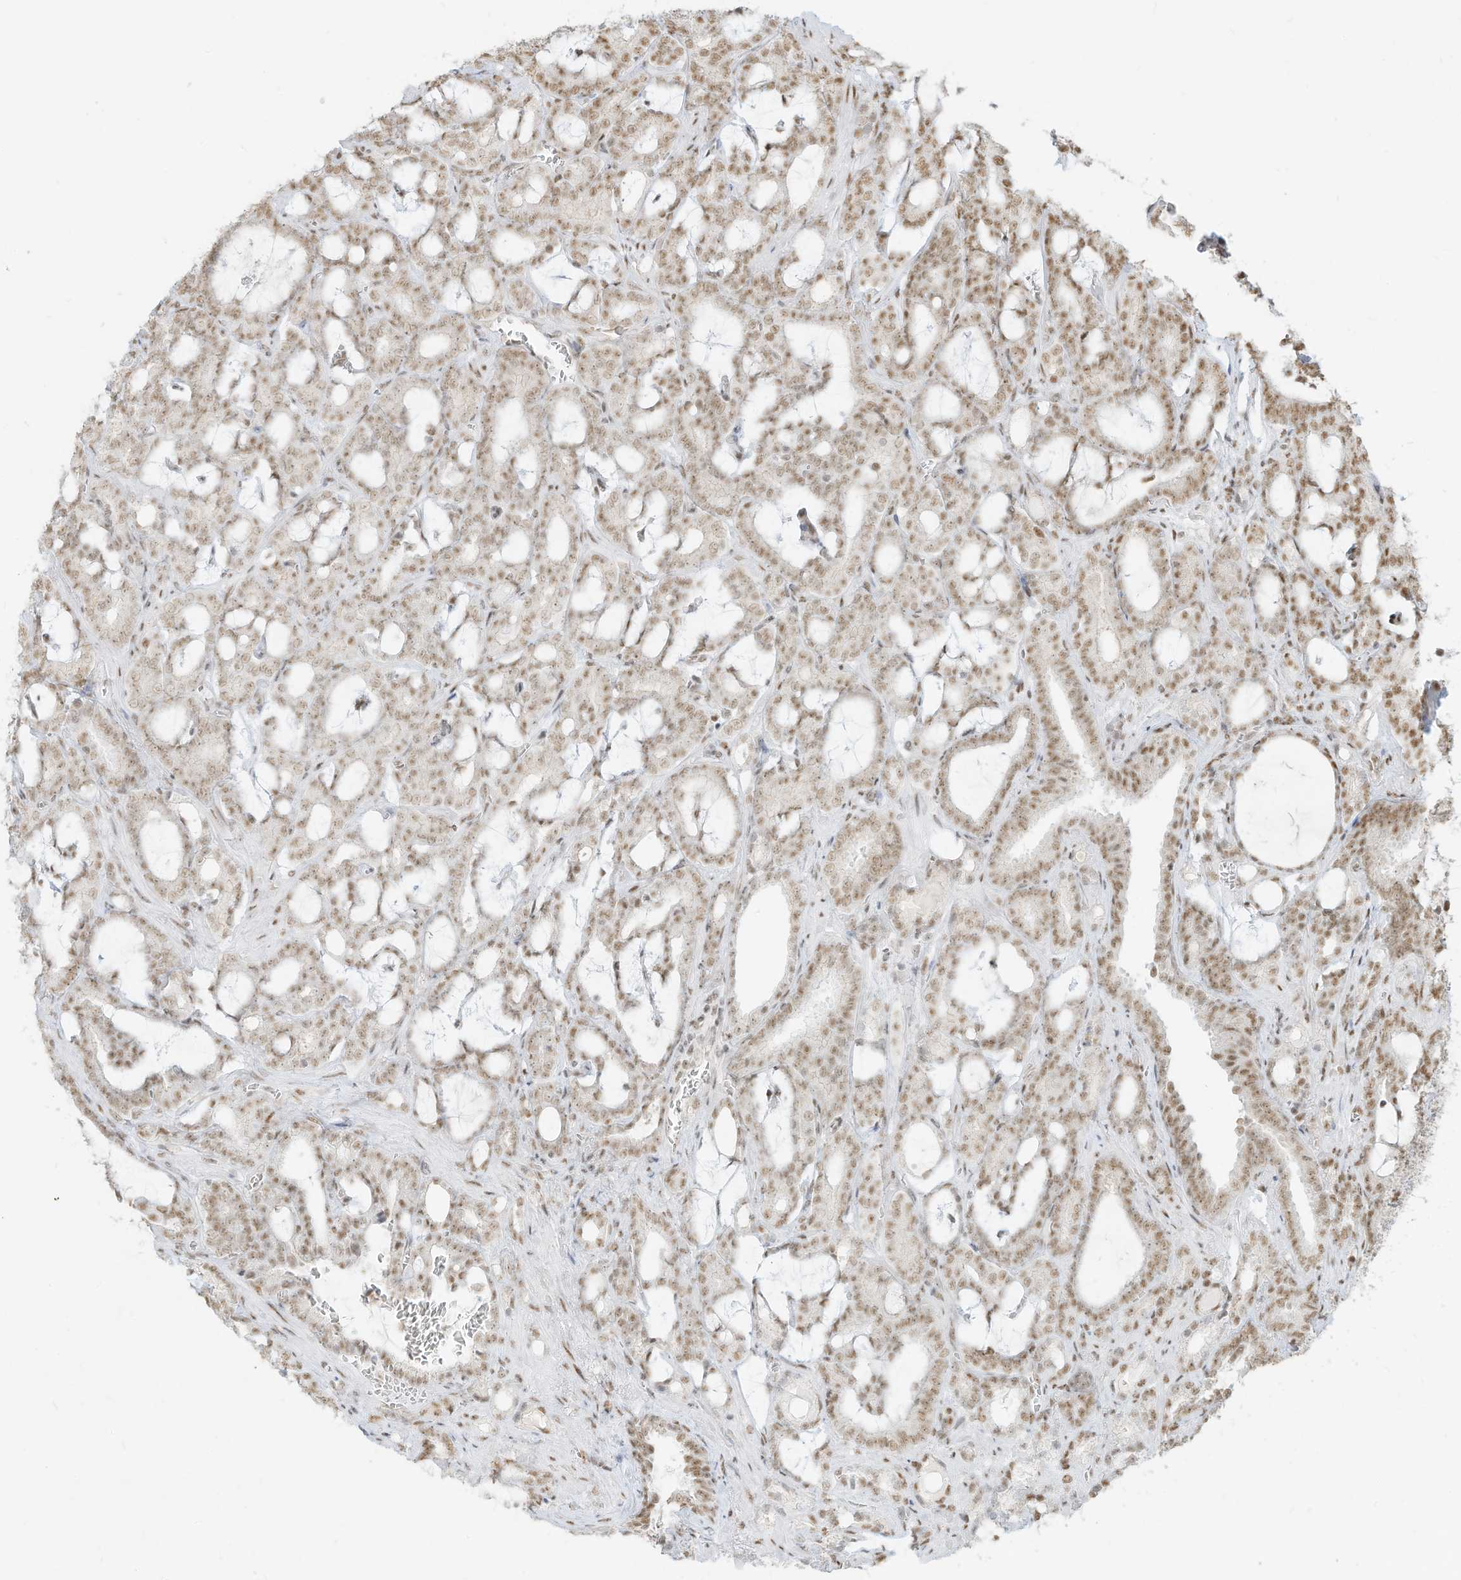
{"staining": {"intensity": "moderate", "quantity": ">75%", "location": "nuclear"}, "tissue": "prostate cancer", "cell_type": "Tumor cells", "image_type": "cancer", "snomed": [{"axis": "morphology", "description": "Adenocarcinoma, High grade"}, {"axis": "topography", "description": "Prostate and seminal vesicle, NOS"}], "caption": "This image demonstrates IHC staining of prostate high-grade adenocarcinoma, with medium moderate nuclear staining in about >75% of tumor cells.", "gene": "NHSL1", "patient": {"sex": "male", "age": 67}}